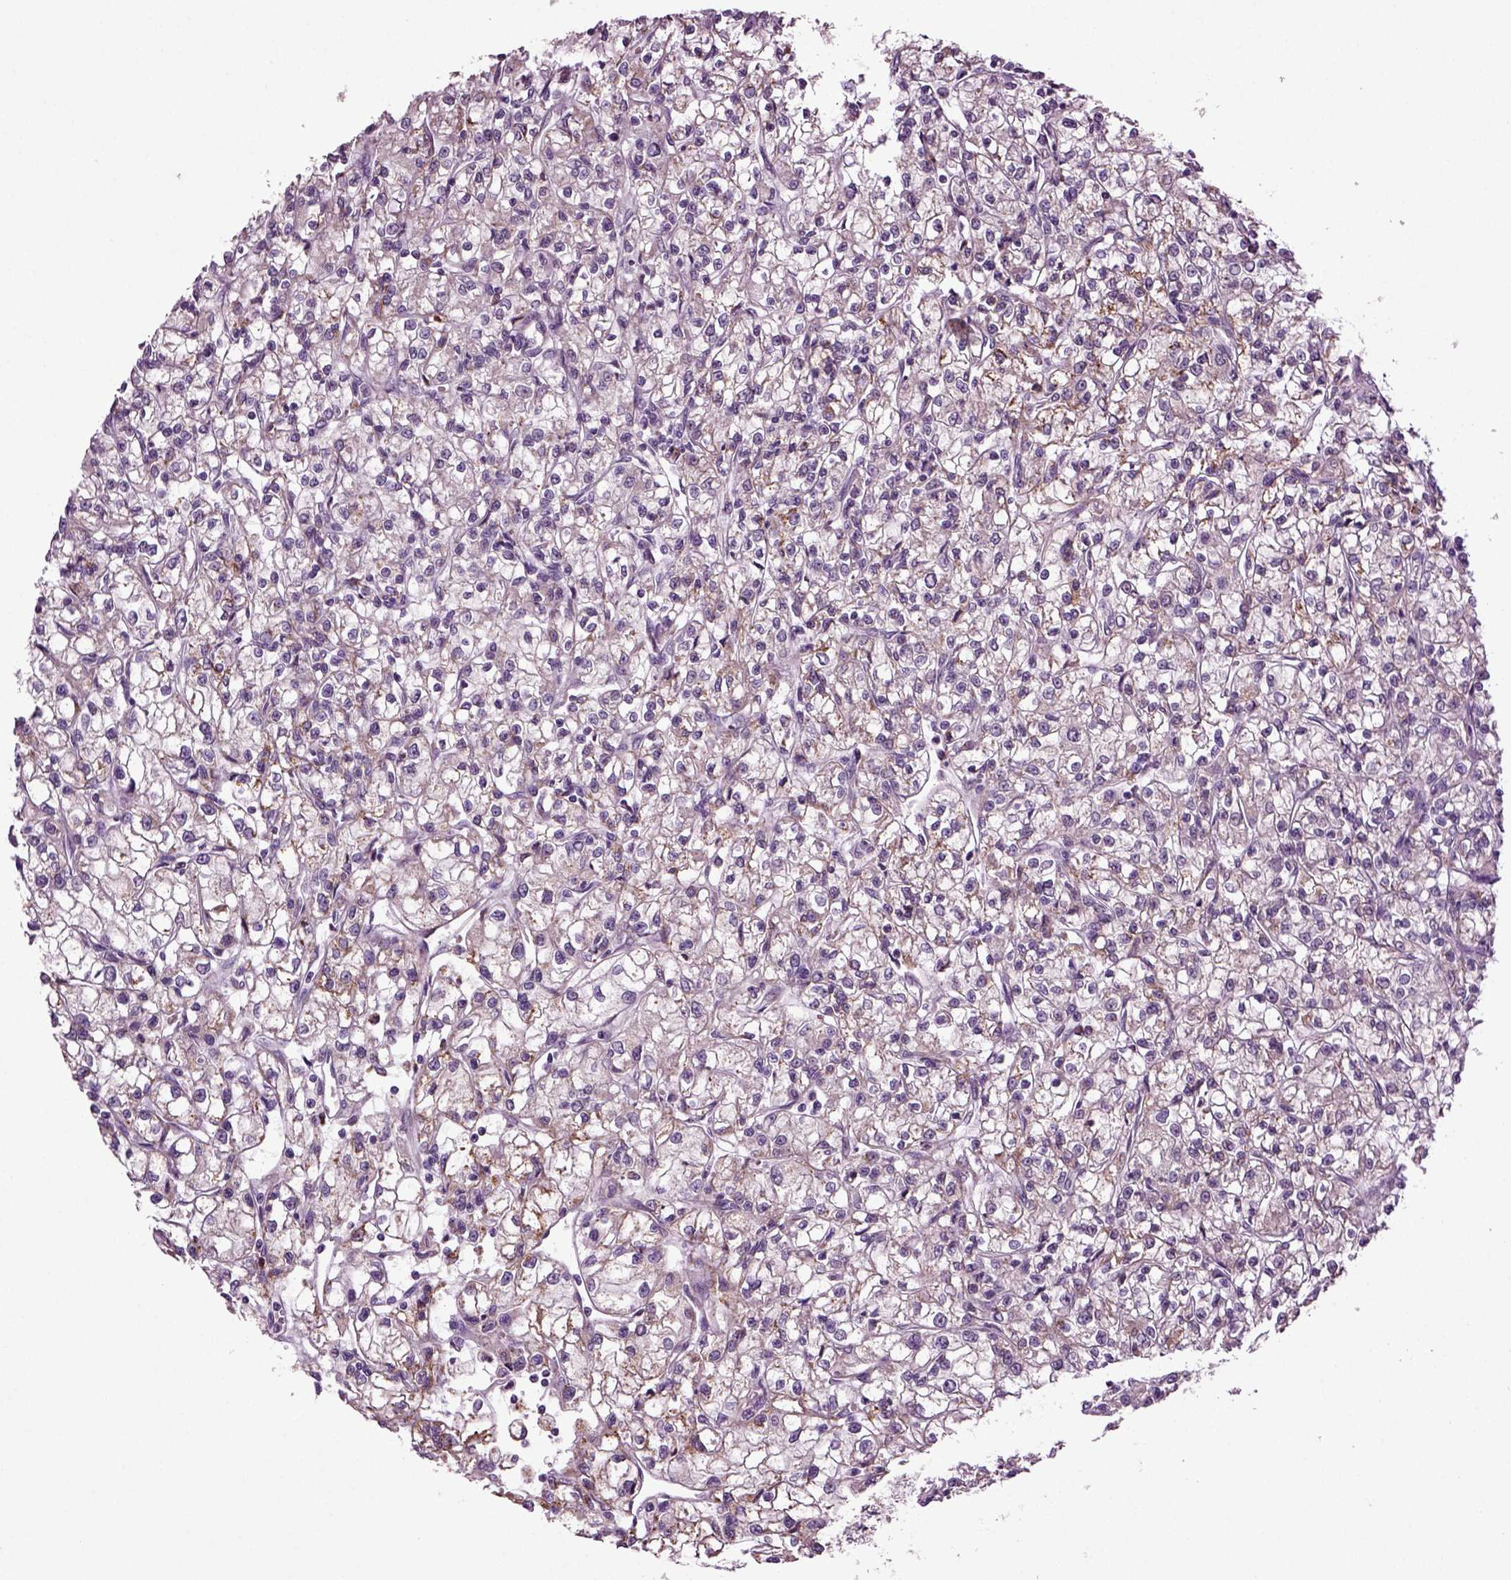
{"staining": {"intensity": "moderate", "quantity": "<25%", "location": "cytoplasmic/membranous"}, "tissue": "renal cancer", "cell_type": "Tumor cells", "image_type": "cancer", "snomed": [{"axis": "morphology", "description": "Adenocarcinoma, NOS"}, {"axis": "topography", "description": "Kidney"}], "caption": "A low amount of moderate cytoplasmic/membranous expression is present in about <25% of tumor cells in renal cancer tissue.", "gene": "SLC17A6", "patient": {"sex": "female", "age": 59}}